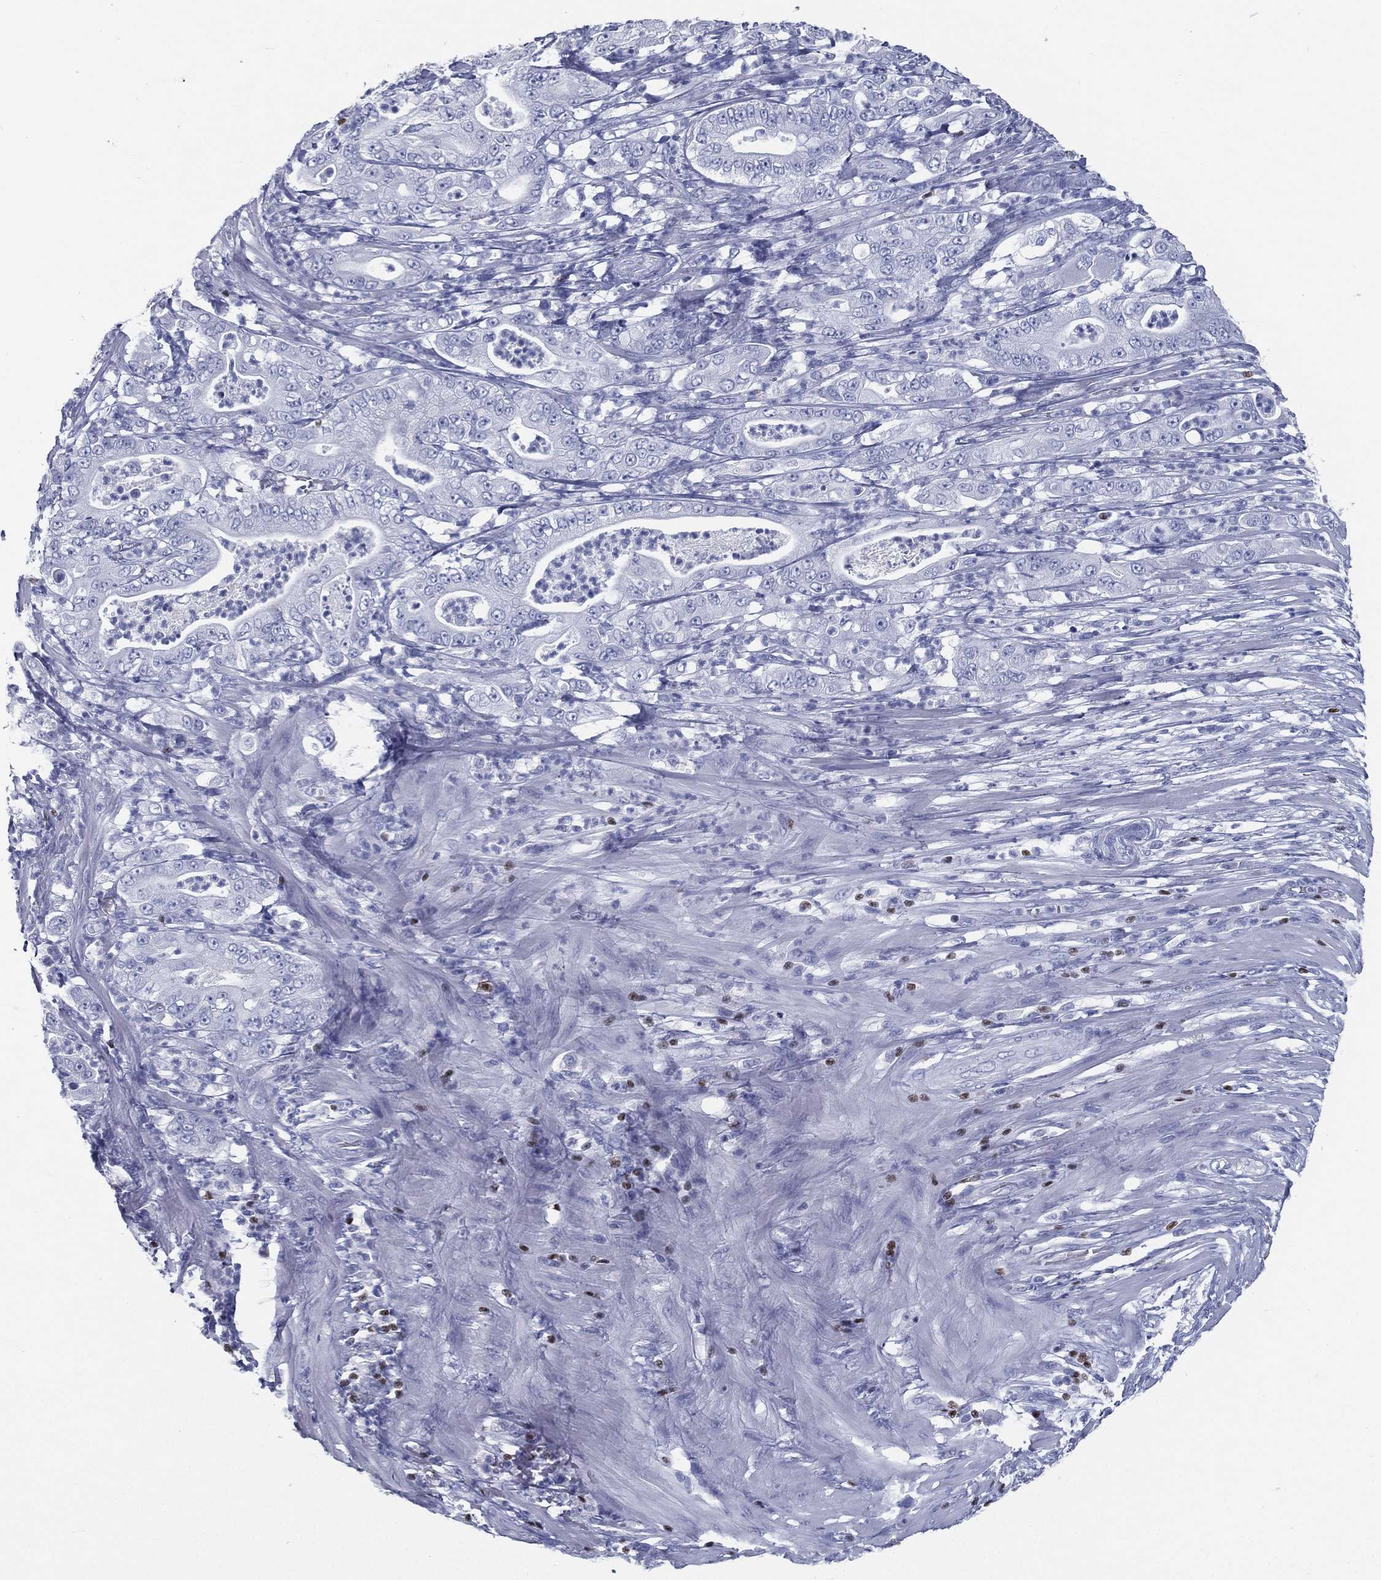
{"staining": {"intensity": "negative", "quantity": "none", "location": "none"}, "tissue": "pancreatic cancer", "cell_type": "Tumor cells", "image_type": "cancer", "snomed": [{"axis": "morphology", "description": "Adenocarcinoma, NOS"}, {"axis": "topography", "description": "Pancreas"}], "caption": "This is an immunohistochemistry histopathology image of human pancreatic cancer (adenocarcinoma). There is no expression in tumor cells.", "gene": "PYHIN1", "patient": {"sex": "male", "age": 71}}